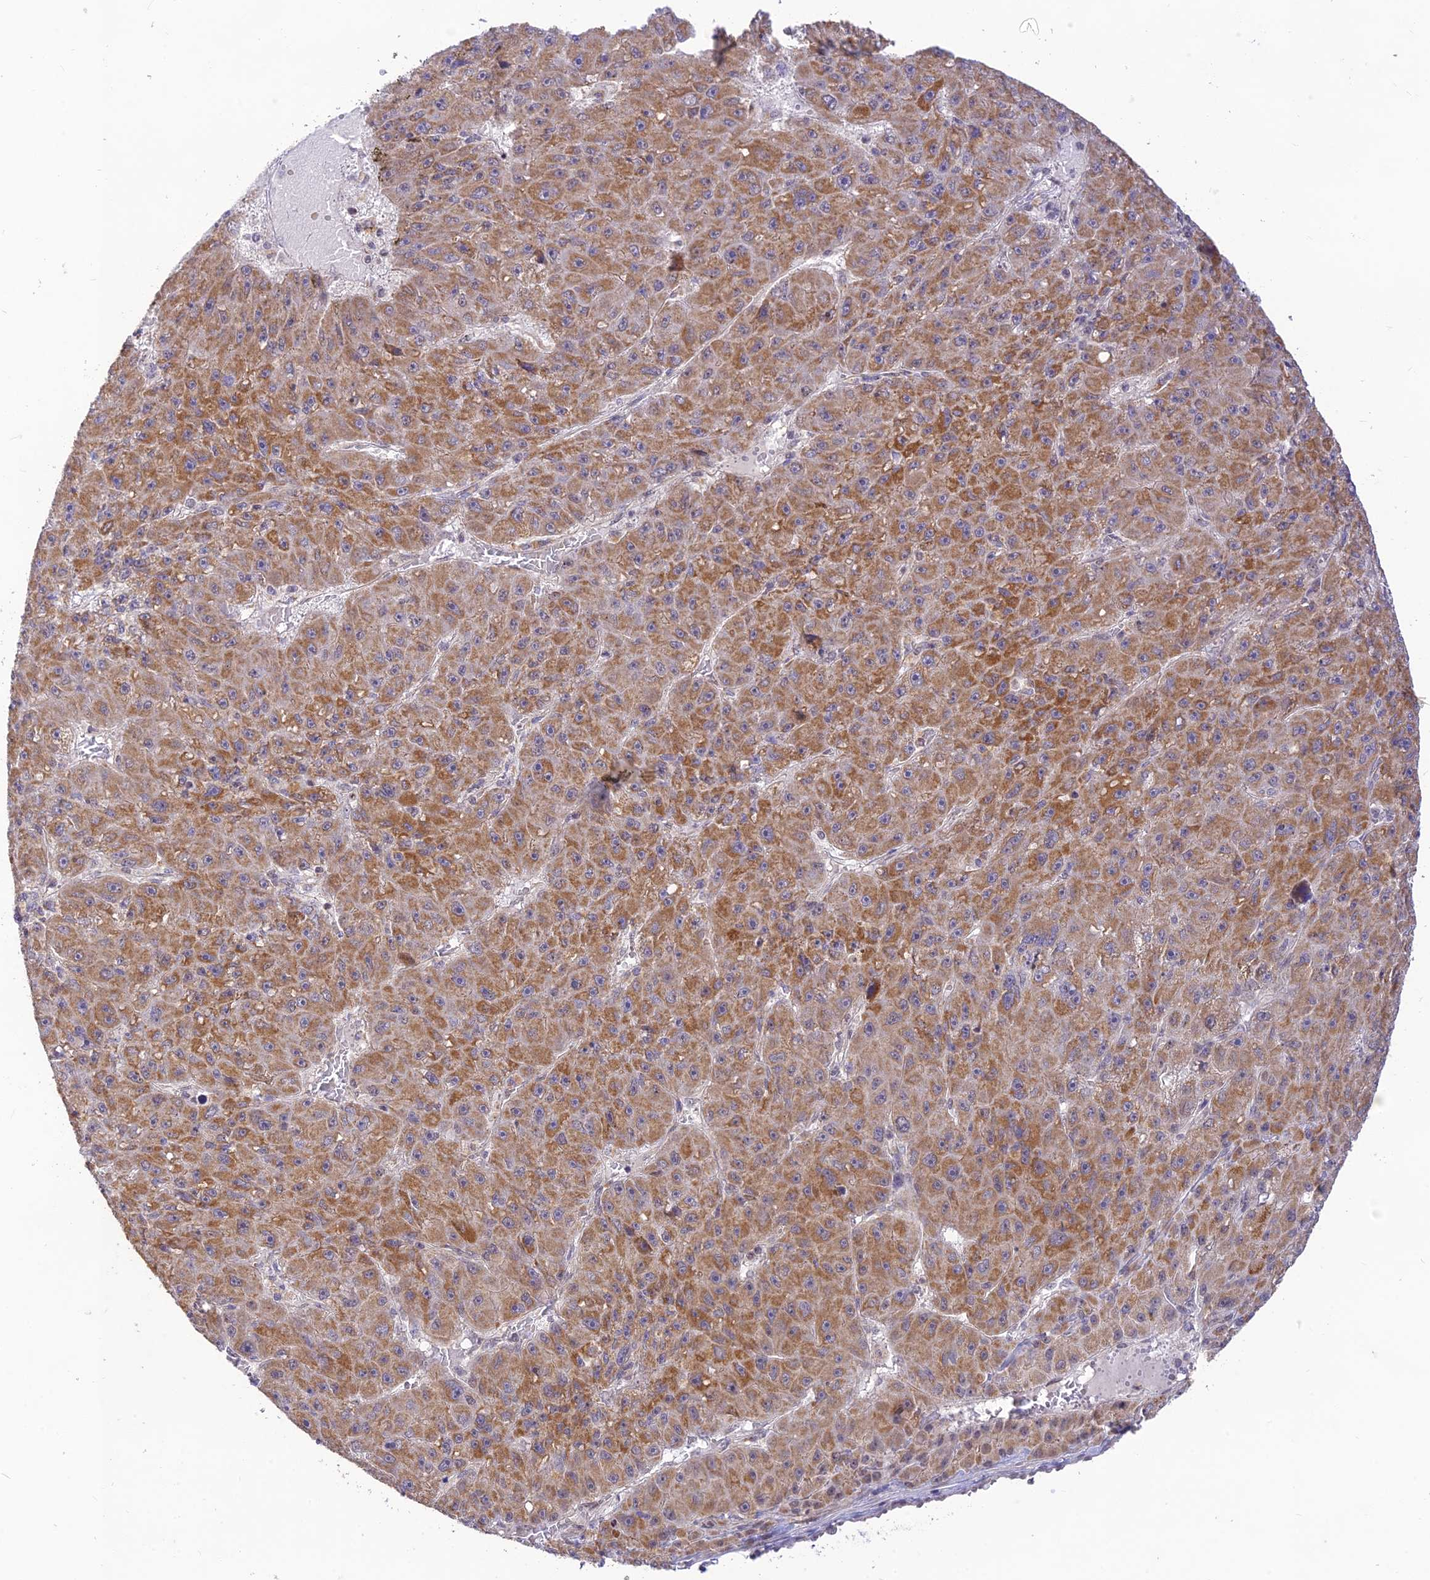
{"staining": {"intensity": "moderate", "quantity": ">75%", "location": "cytoplasmic/membranous"}, "tissue": "liver cancer", "cell_type": "Tumor cells", "image_type": "cancer", "snomed": [{"axis": "morphology", "description": "Carcinoma, Hepatocellular, NOS"}, {"axis": "topography", "description": "Liver"}], "caption": "Brown immunohistochemical staining in human hepatocellular carcinoma (liver) reveals moderate cytoplasmic/membranous expression in approximately >75% of tumor cells.", "gene": "MICOS13", "patient": {"sex": "male", "age": 67}}